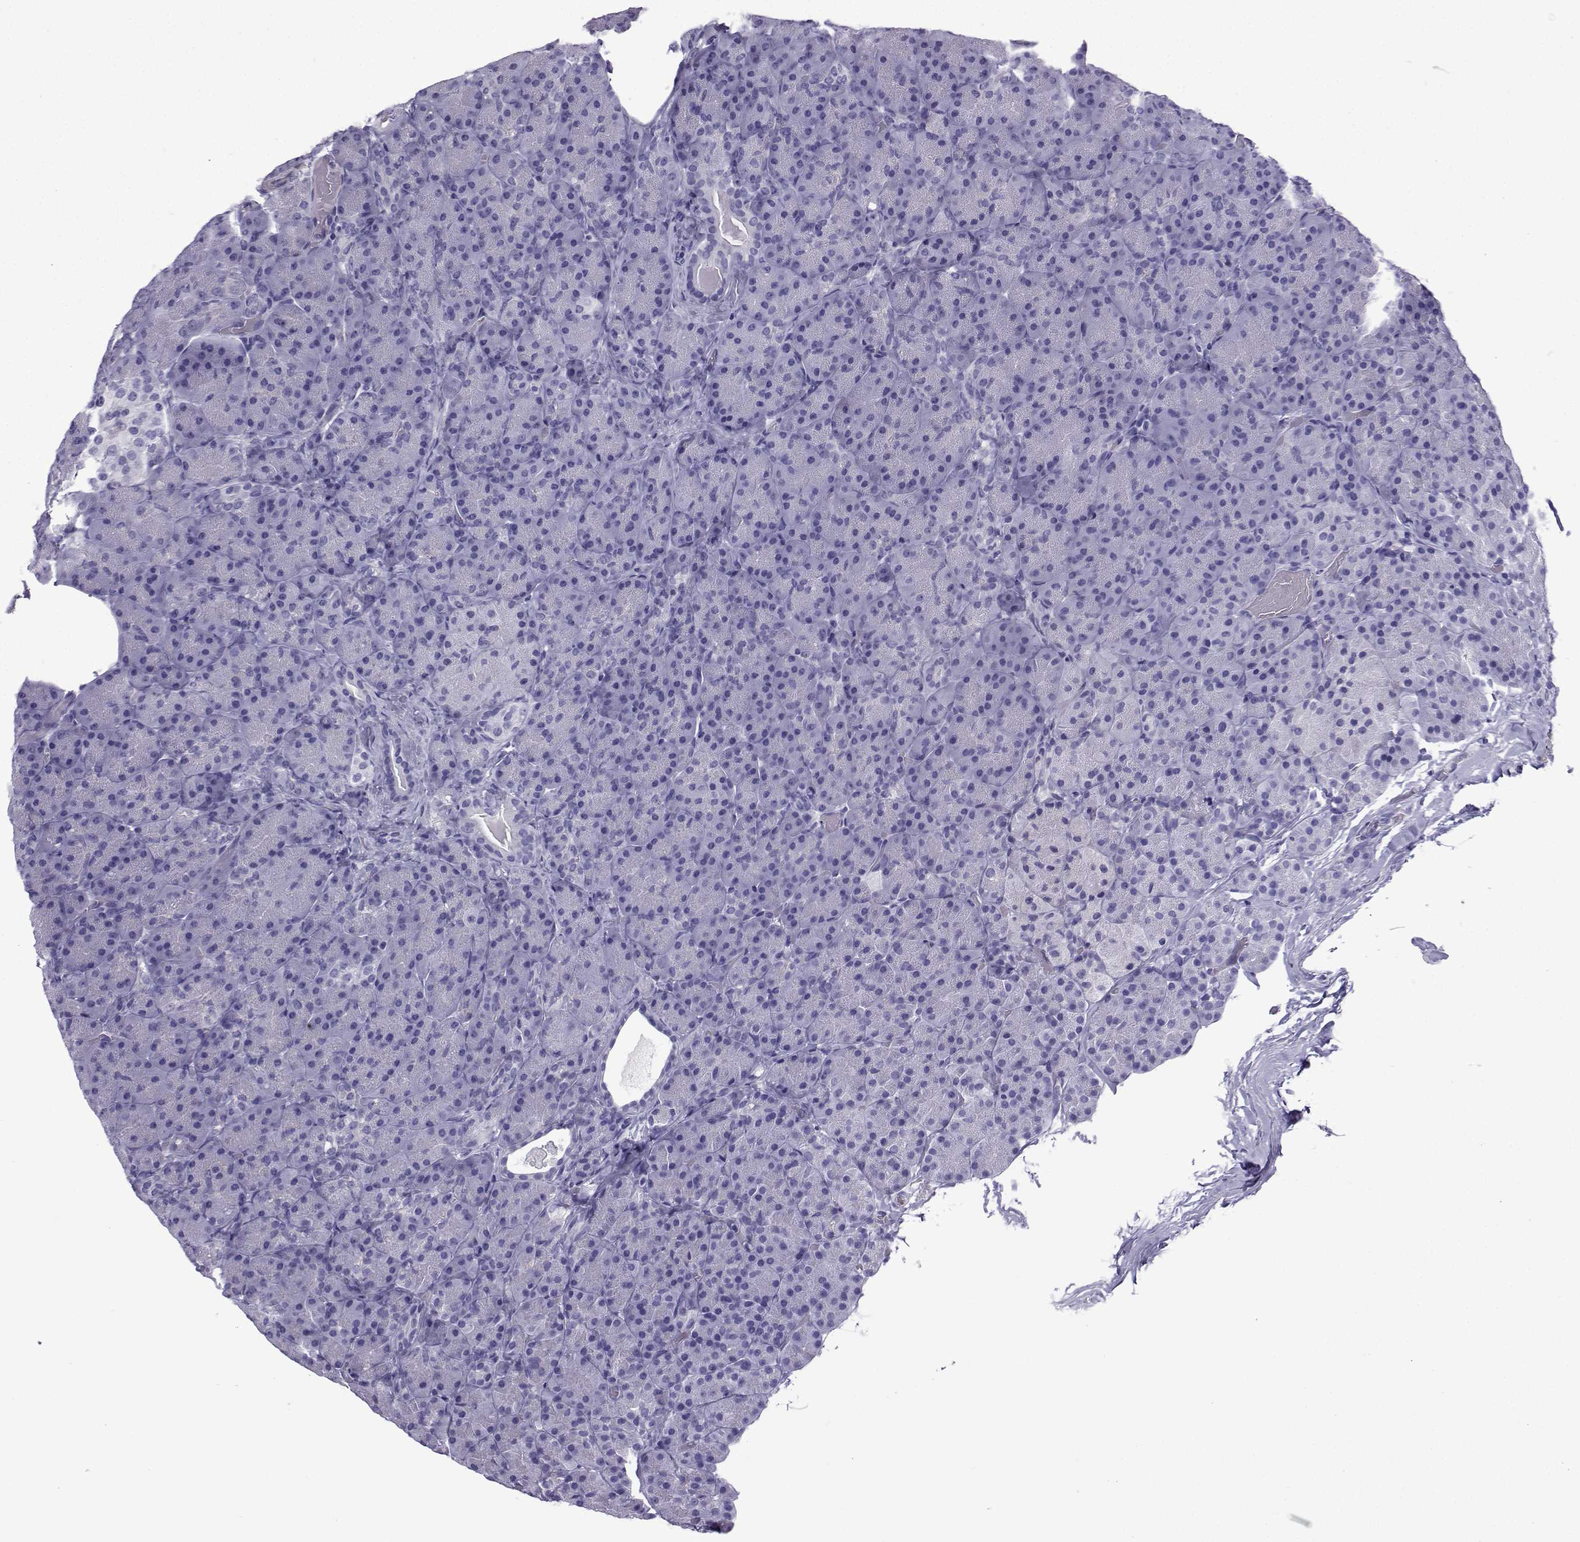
{"staining": {"intensity": "negative", "quantity": "none", "location": "none"}, "tissue": "pancreas", "cell_type": "Exocrine glandular cells", "image_type": "normal", "snomed": [{"axis": "morphology", "description": "Normal tissue, NOS"}, {"axis": "topography", "description": "Pancreas"}], "caption": "The photomicrograph shows no significant expression in exocrine glandular cells of pancreas.", "gene": "KCNF1", "patient": {"sex": "male", "age": 57}}